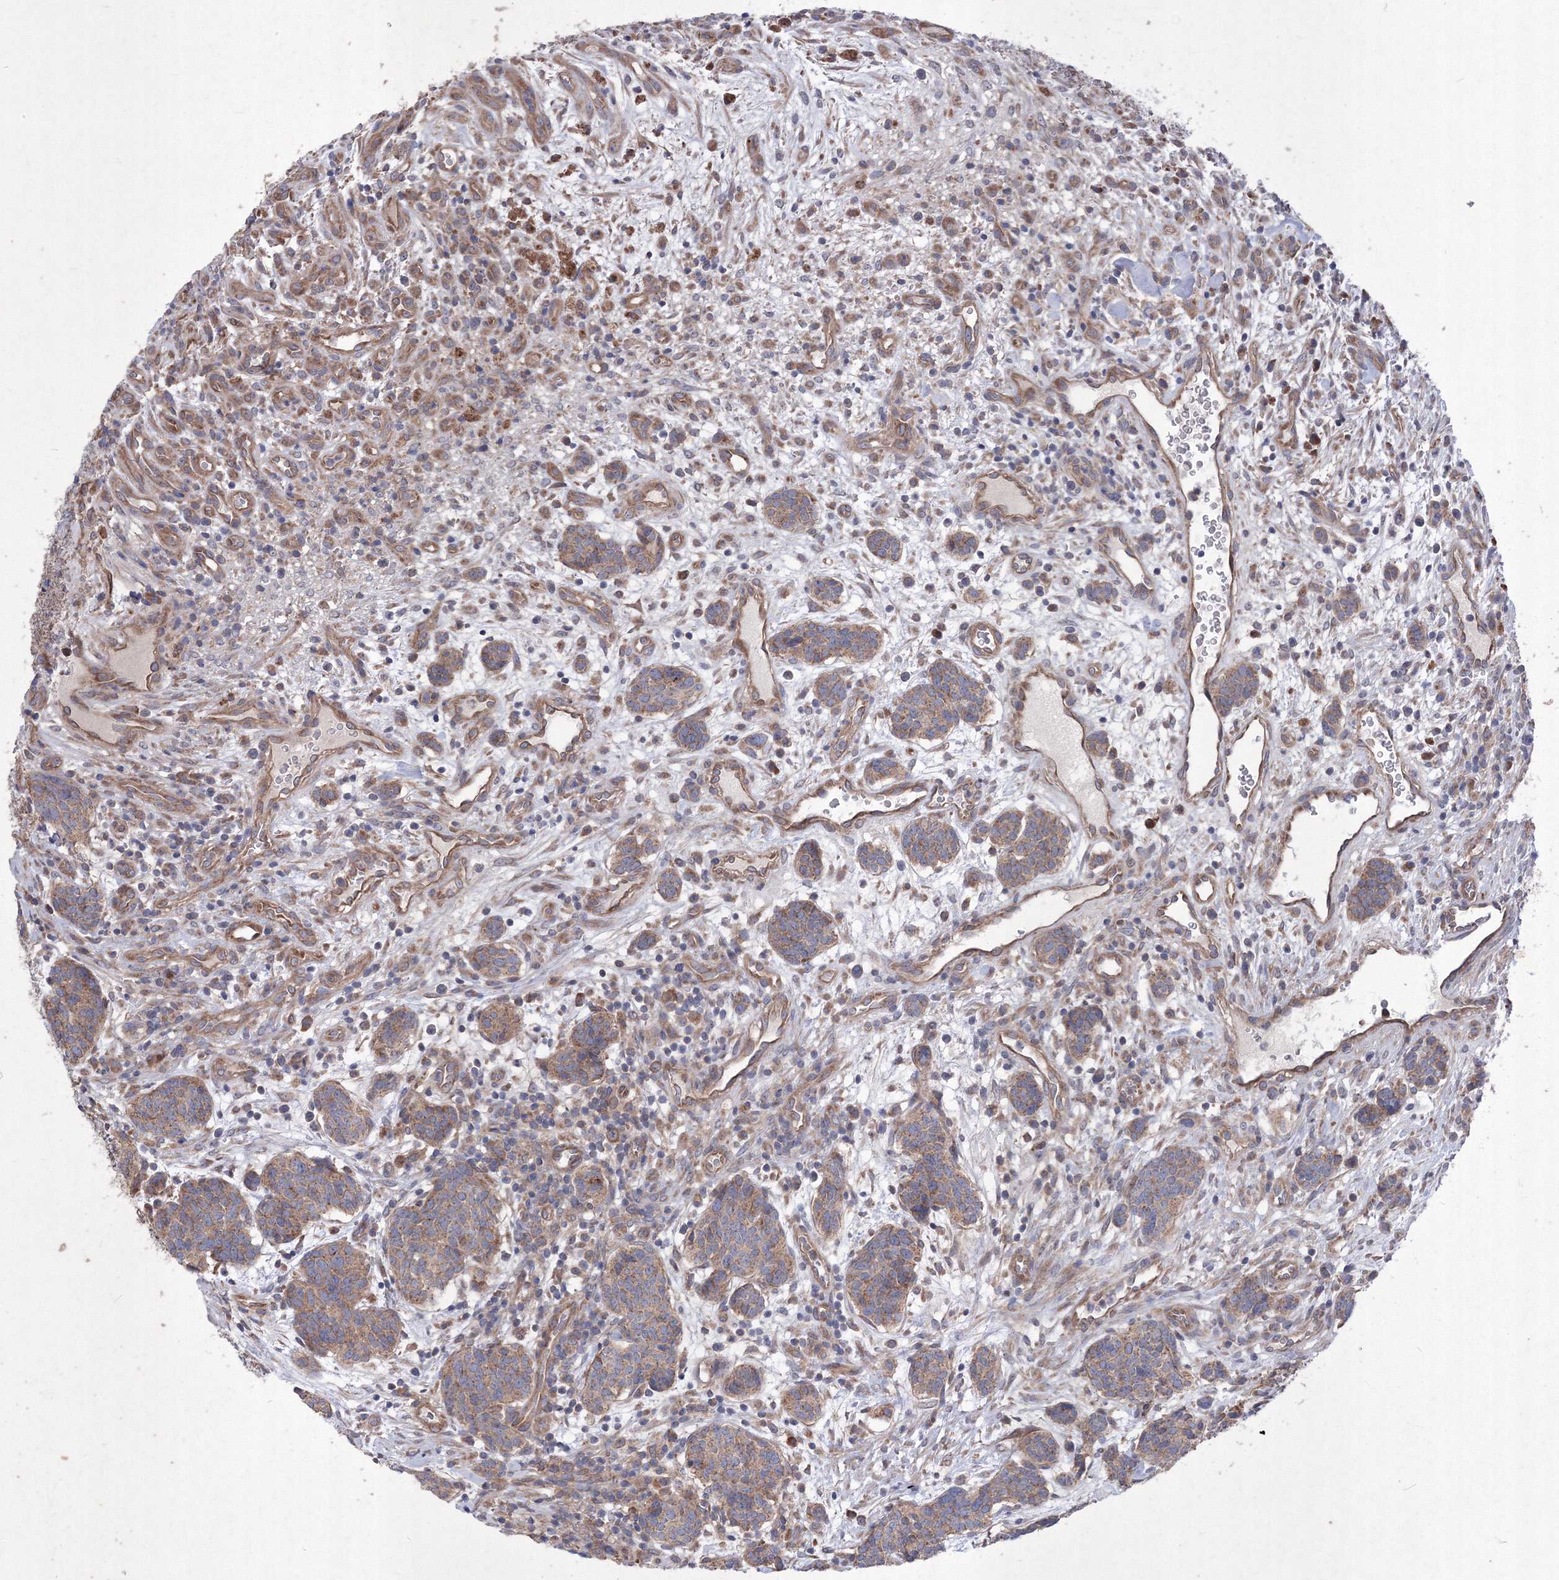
{"staining": {"intensity": "moderate", "quantity": ">75%", "location": "cytoplasmic/membranous"}, "tissue": "carcinoid", "cell_type": "Tumor cells", "image_type": "cancer", "snomed": [{"axis": "morphology", "description": "Carcinoid, malignant, NOS"}, {"axis": "topography", "description": "Lung"}], "caption": "Immunohistochemical staining of human carcinoid shows medium levels of moderate cytoplasmic/membranous protein positivity in approximately >75% of tumor cells.", "gene": "MTRF1L", "patient": {"sex": "female", "age": 46}}